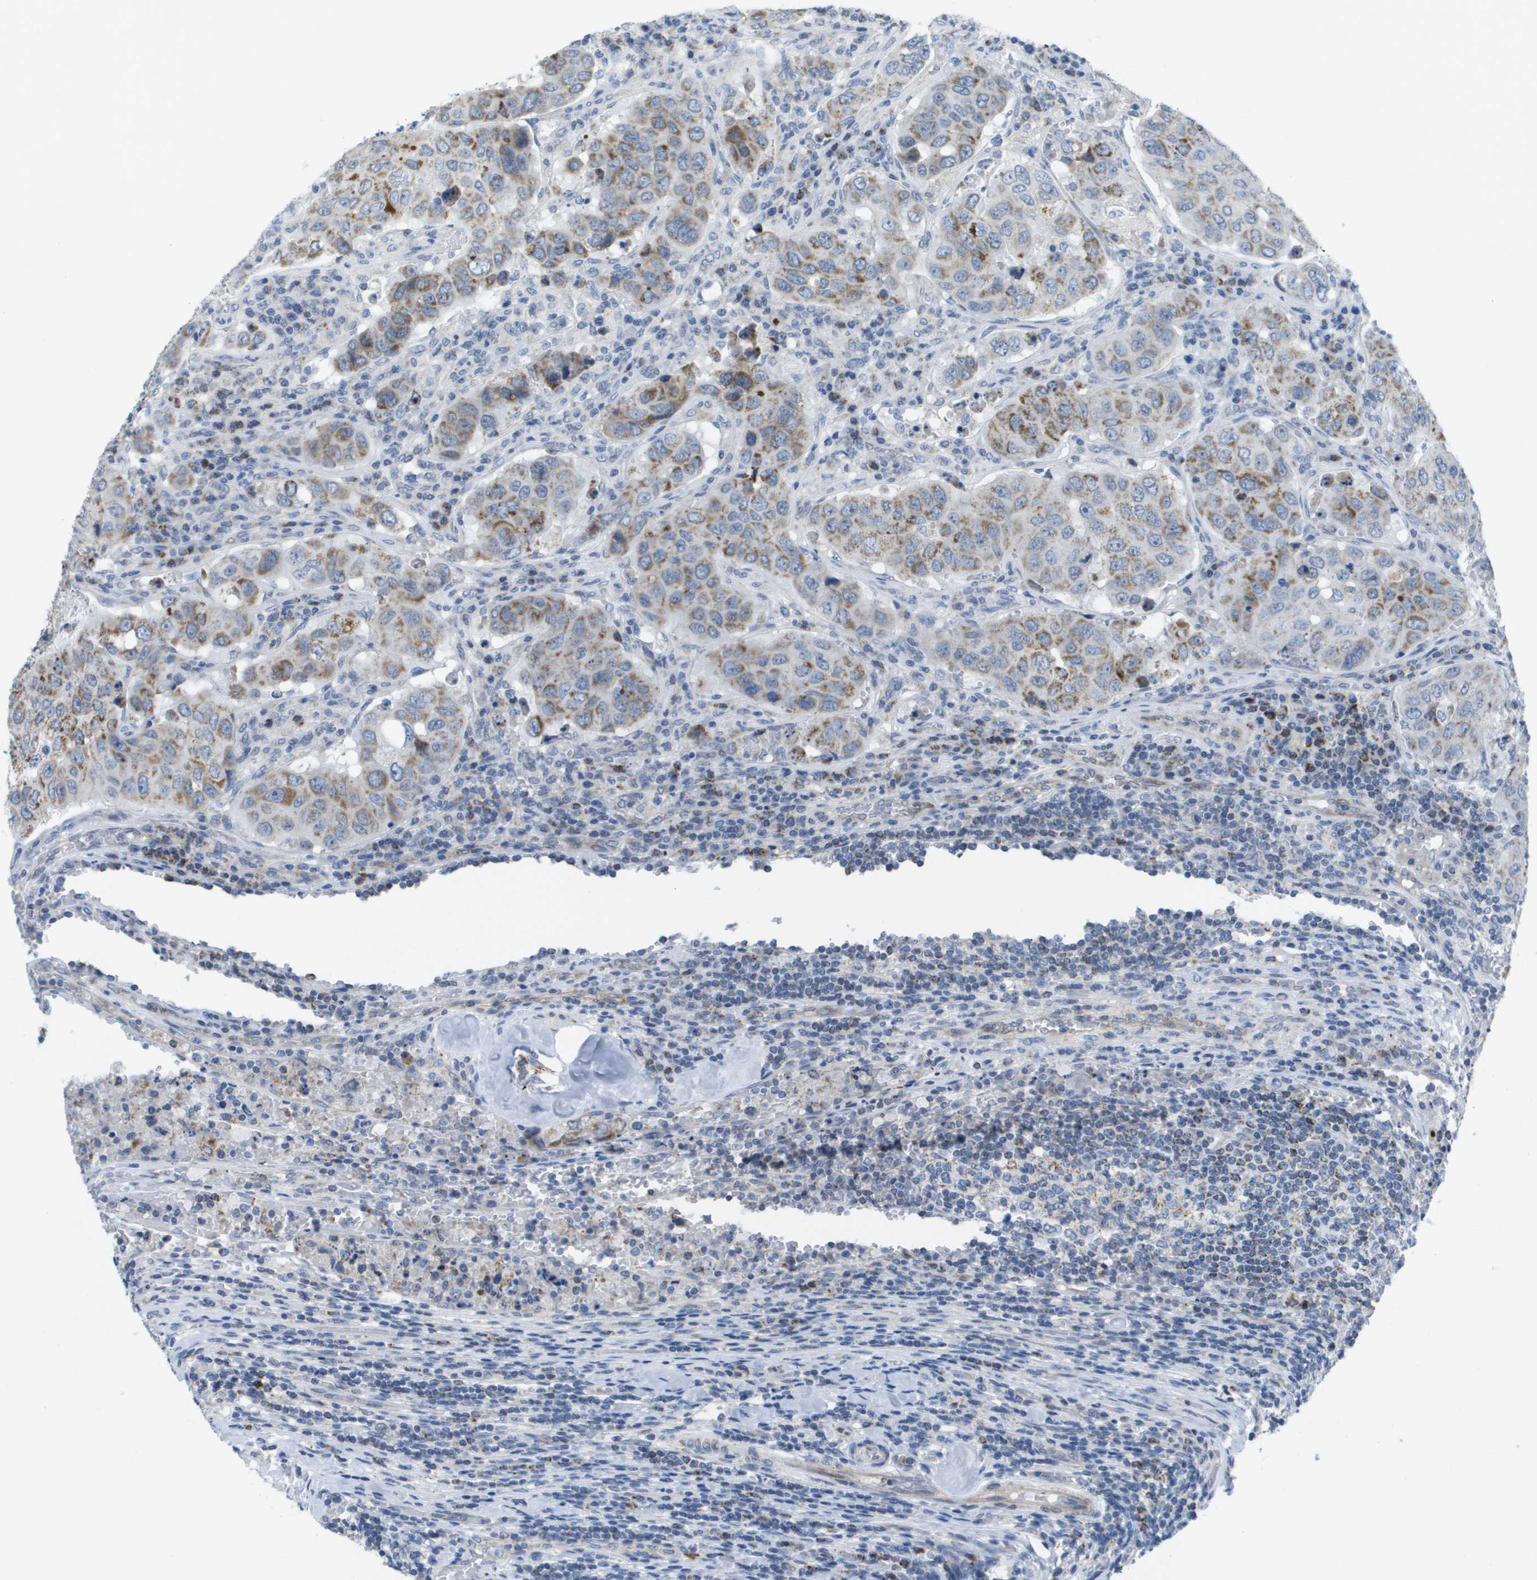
{"staining": {"intensity": "moderate", "quantity": "<25%", "location": "cytoplasmic/membranous"}, "tissue": "urothelial cancer", "cell_type": "Tumor cells", "image_type": "cancer", "snomed": [{"axis": "morphology", "description": "Urothelial carcinoma, High grade"}, {"axis": "topography", "description": "Lymph node"}, {"axis": "topography", "description": "Urinary bladder"}], "caption": "A brown stain shows moderate cytoplasmic/membranous expression of a protein in human urothelial cancer tumor cells.", "gene": "TMEM223", "patient": {"sex": "male", "age": 51}}